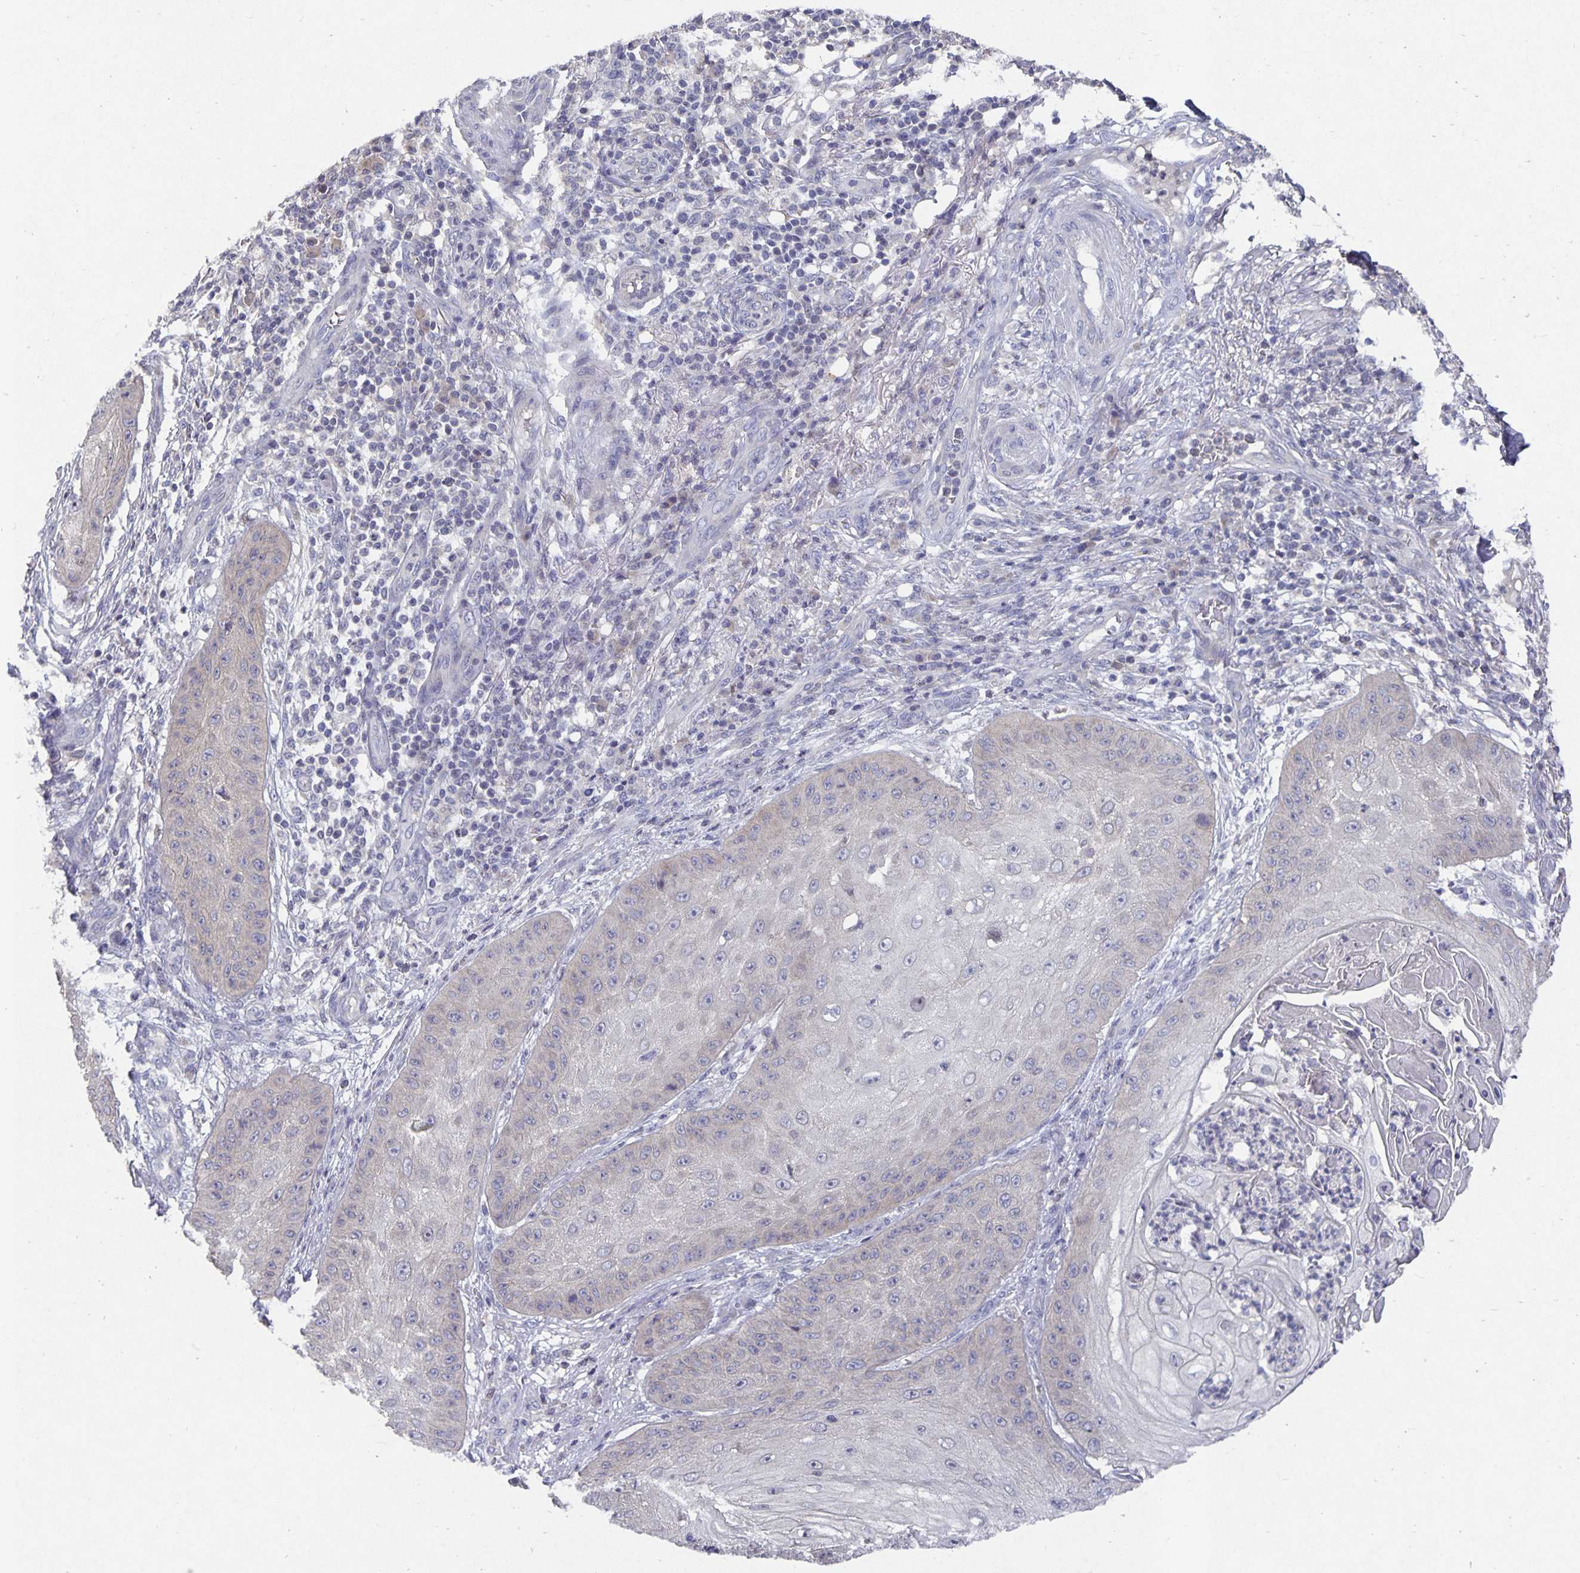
{"staining": {"intensity": "weak", "quantity": "<25%", "location": "cytoplasmic/membranous"}, "tissue": "skin cancer", "cell_type": "Tumor cells", "image_type": "cancer", "snomed": [{"axis": "morphology", "description": "Squamous cell carcinoma, NOS"}, {"axis": "topography", "description": "Skin"}], "caption": "Immunohistochemistry image of squamous cell carcinoma (skin) stained for a protein (brown), which displays no positivity in tumor cells.", "gene": "HEPN1", "patient": {"sex": "male", "age": 70}}